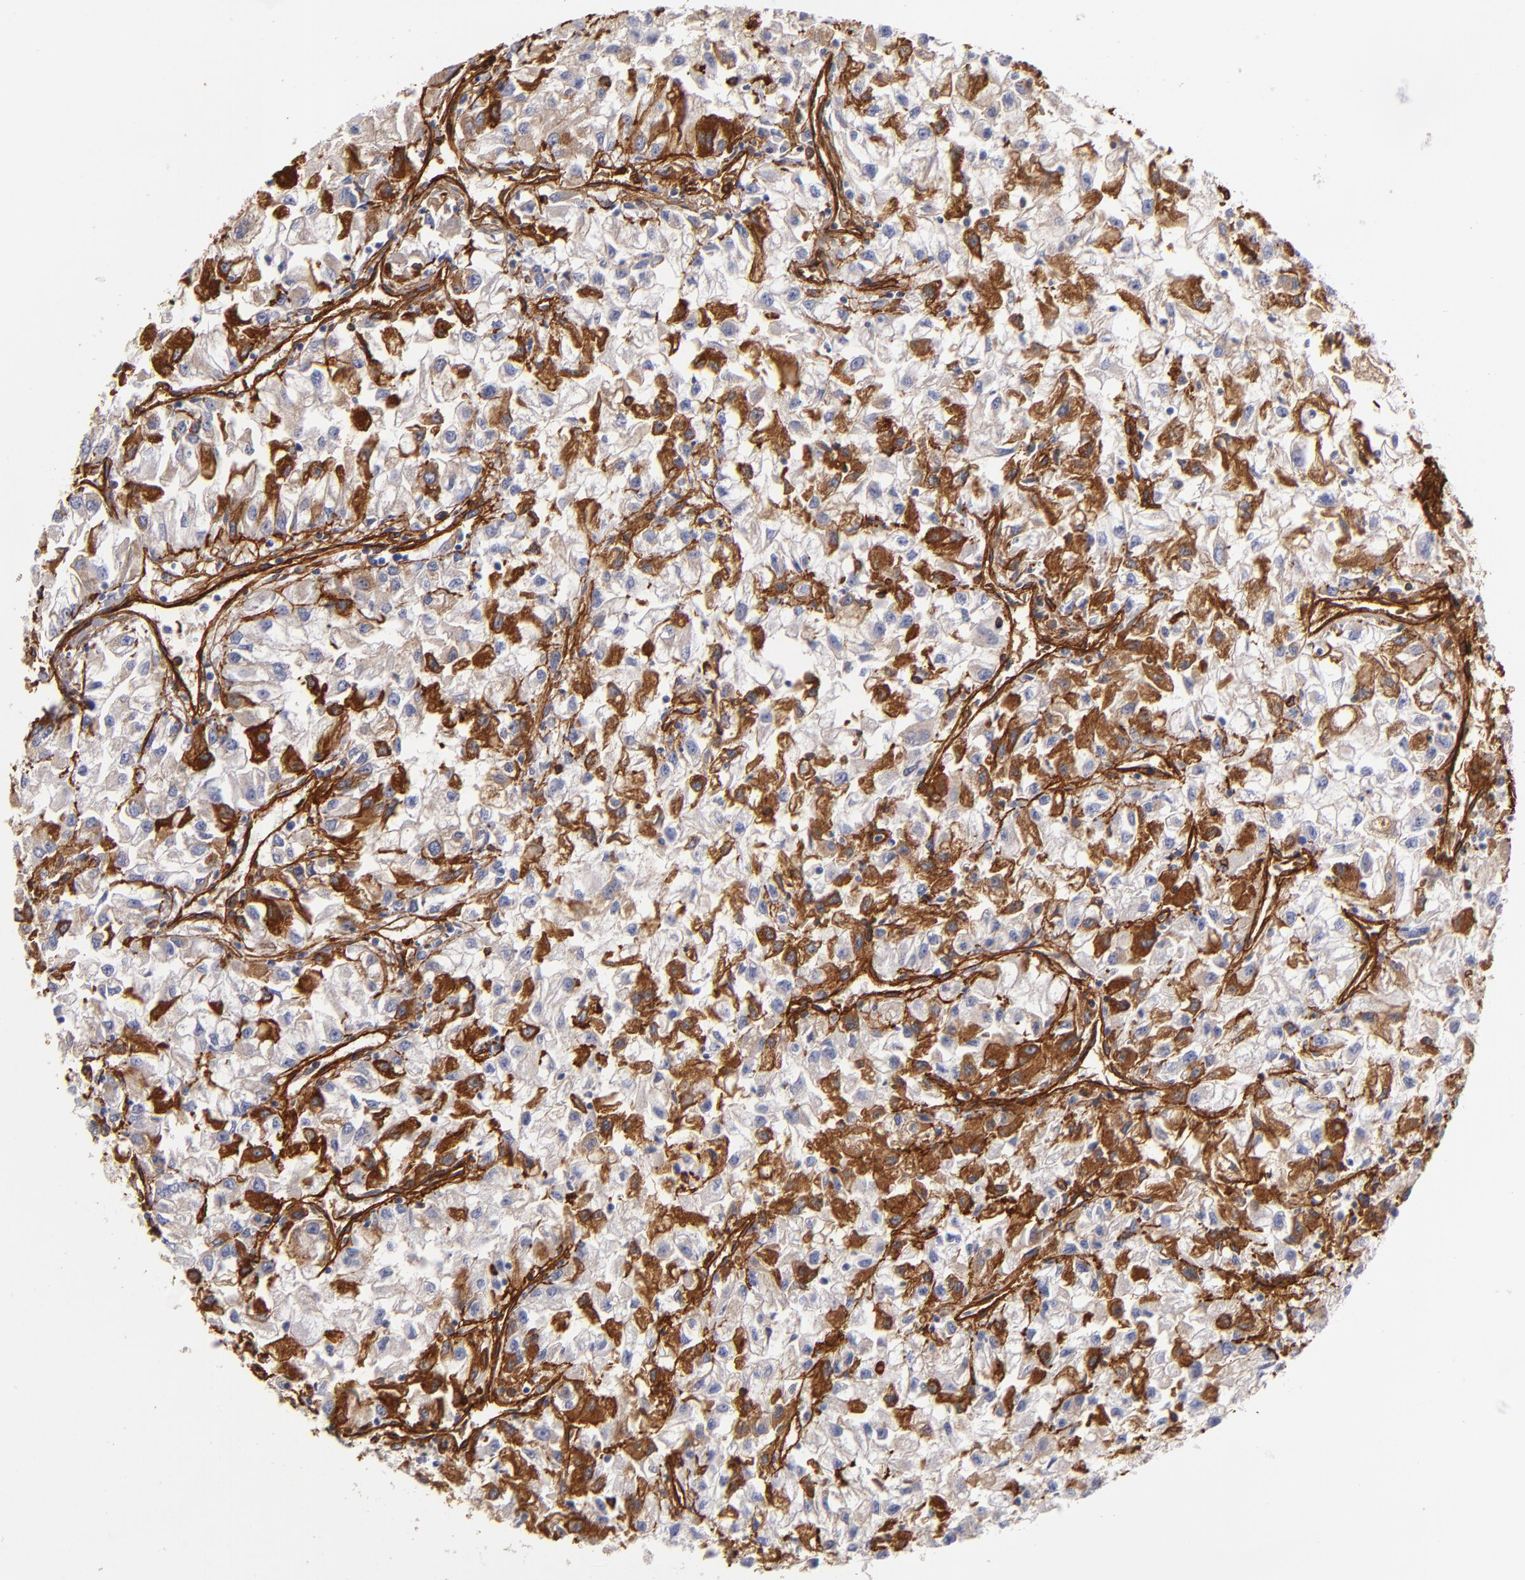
{"staining": {"intensity": "moderate", "quantity": ">75%", "location": "cytoplasmic/membranous"}, "tissue": "renal cancer", "cell_type": "Tumor cells", "image_type": "cancer", "snomed": [{"axis": "morphology", "description": "Adenocarcinoma, NOS"}, {"axis": "topography", "description": "Kidney"}], "caption": "Immunohistochemistry (IHC) (DAB (3,3'-diaminobenzidine)) staining of renal adenocarcinoma displays moderate cytoplasmic/membranous protein positivity in approximately >75% of tumor cells.", "gene": "LAMC1", "patient": {"sex": "male", "age": 59}}